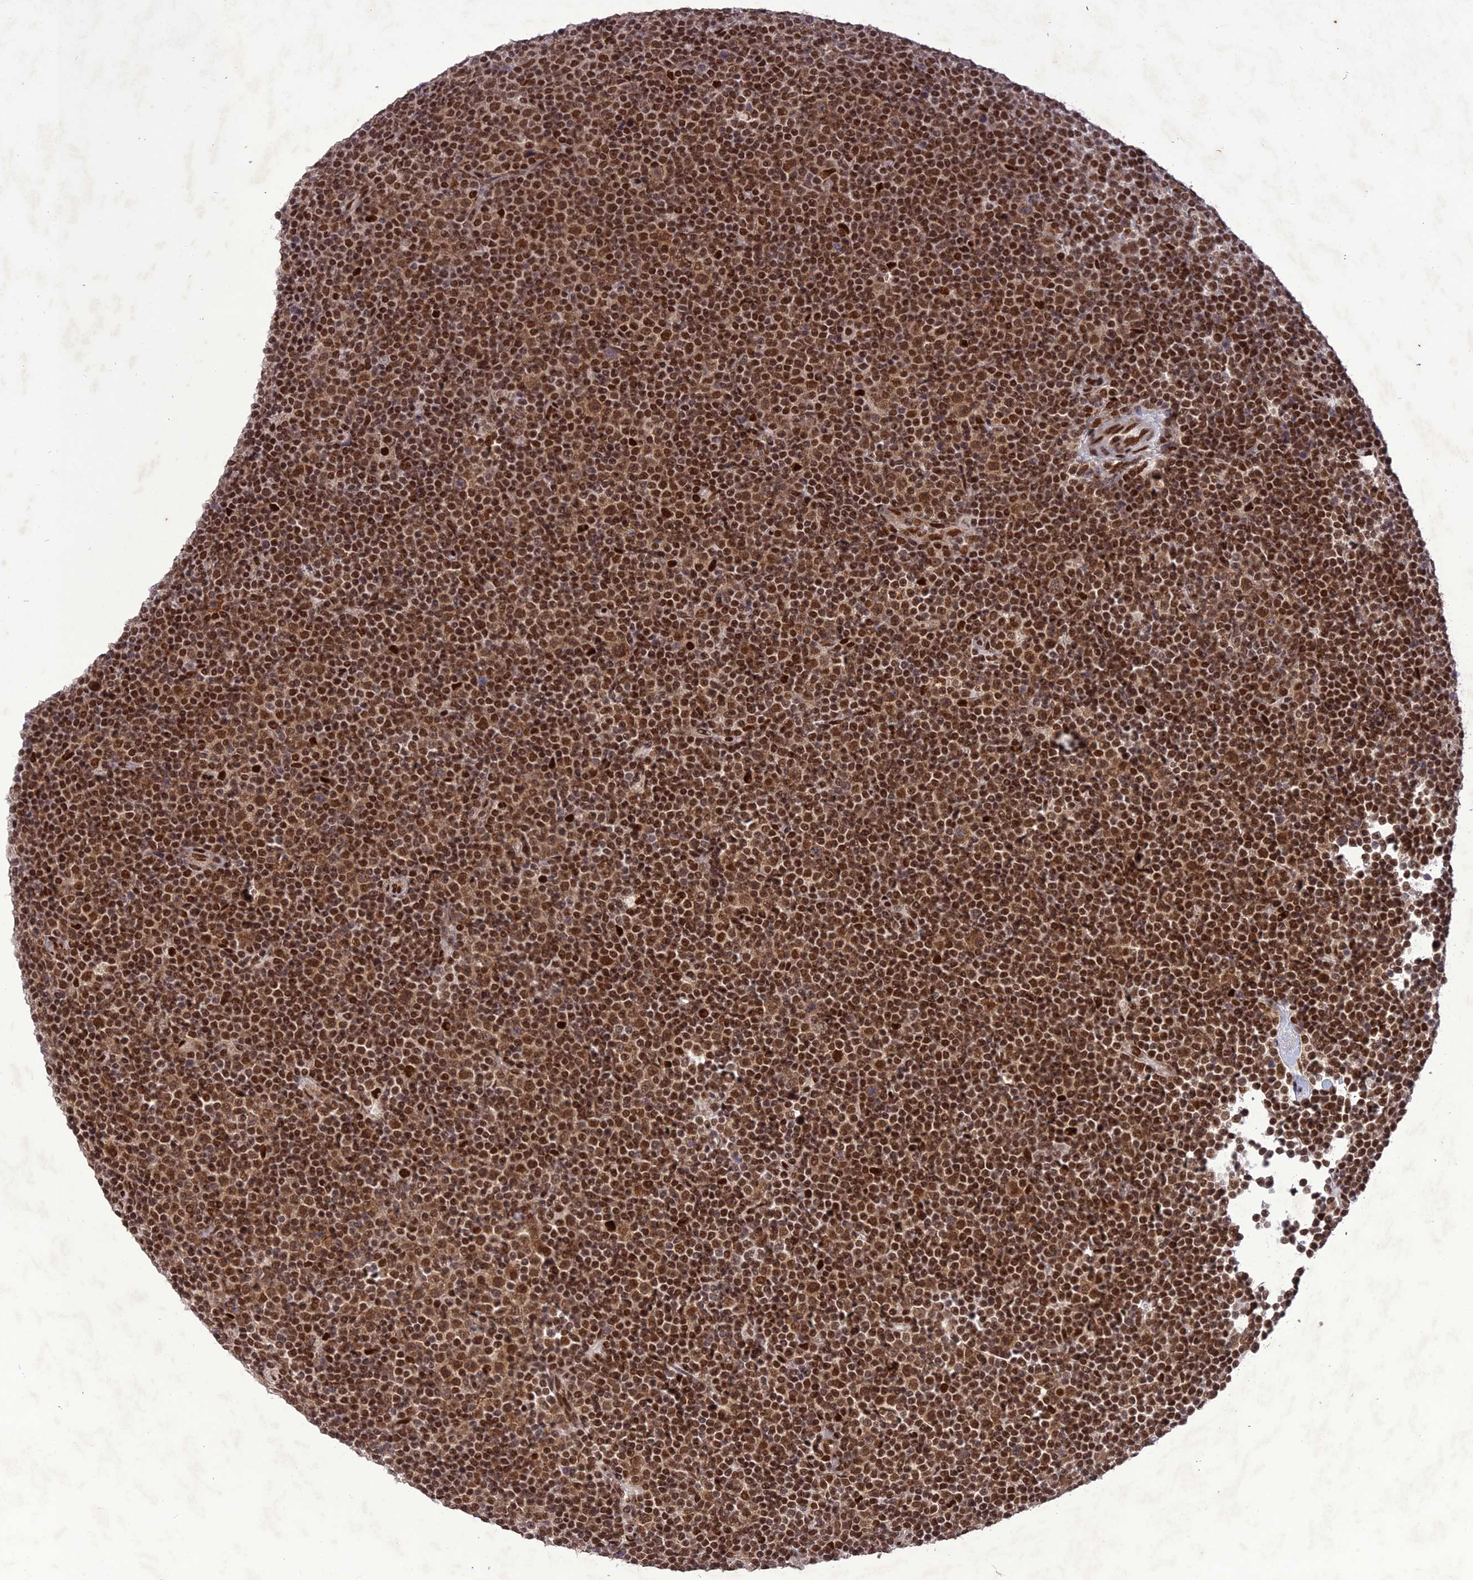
{"staining": {"intensity": "strong", "quantity": ">75%", "location": "nuclear"}, "tissue": "lymphoma", "cell_type": "Tumor cells", "image_type": "cancer", "snomed": [{"axis": "morphology", "description": "Malignant lymphoma, non-Hodgkin's type, Low grade"}, {"axis": "topography", "description": "Lymph node"}], "caption": "Immunohistochemistry of lymphoma reveals high levels of strong nuclear staining in about >75% of tumor cells.", "gene": "DDX1", "patient": {"sex": "female", "age": 67}}